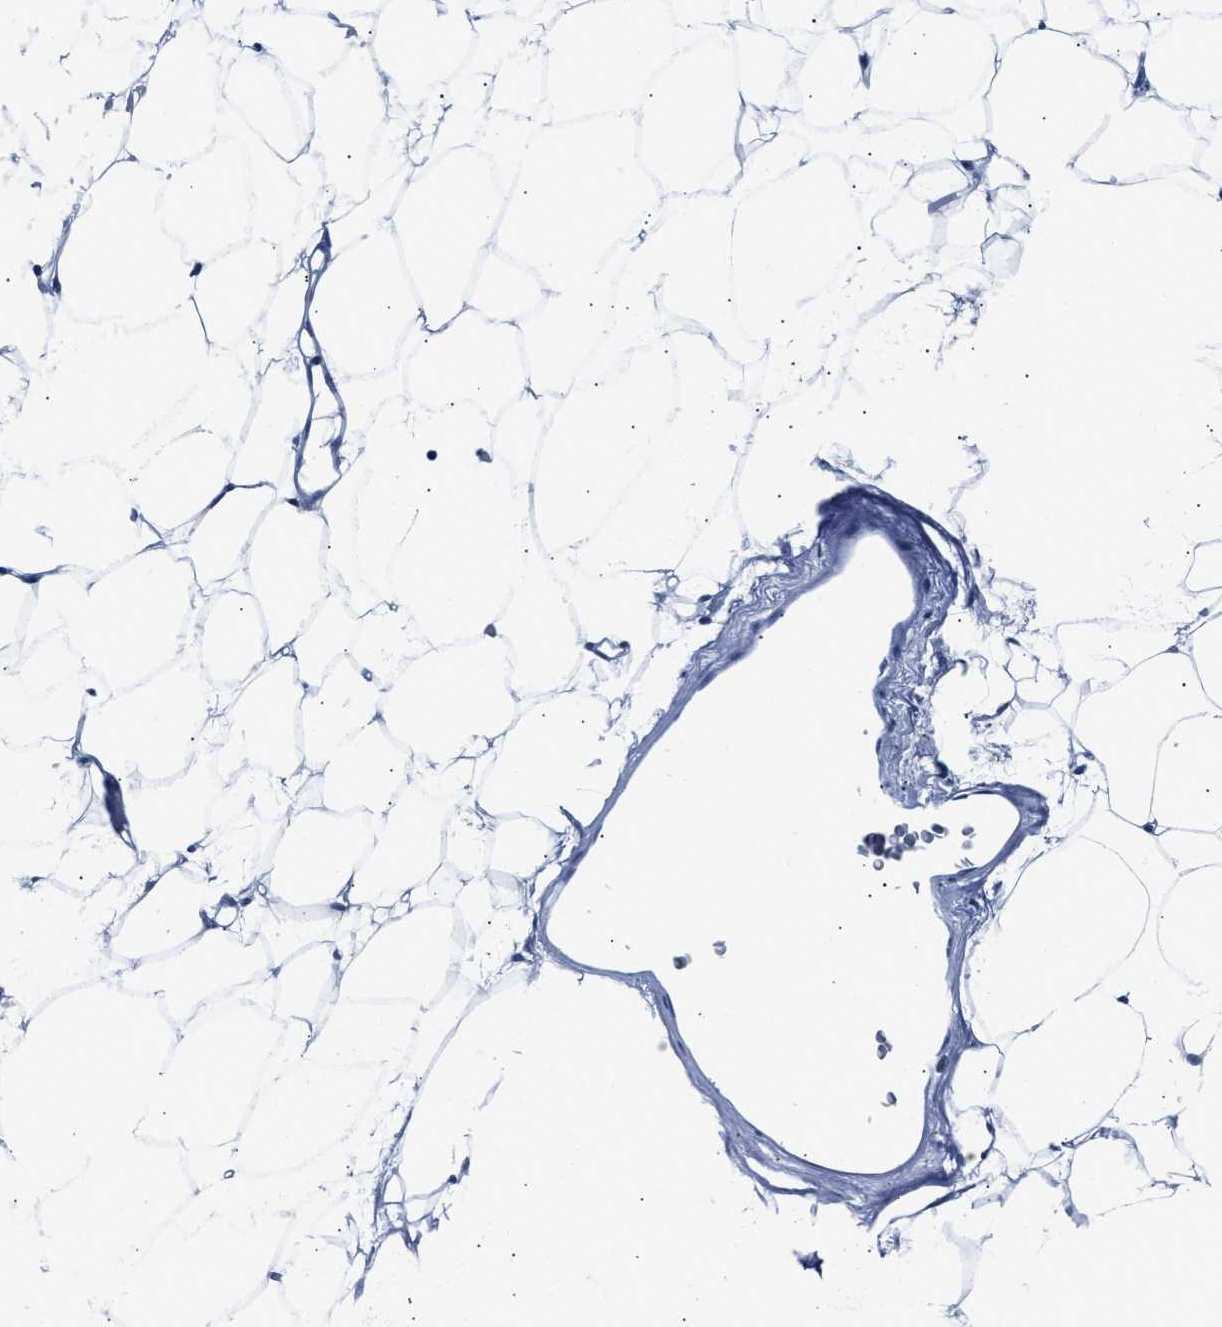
{"staining": {"intensity": "negative", "quantity": "none", "location": "none"}, "tissue": "adipose tissue", "cell_type": "Adipocytes", "image_type": "normal", "snomed": [{"axis": "morphology", "description": "Normal tissue, NOS"}, {"axis": "topography", "description": "Breast"}, {"axis": "topography", "description": "Soft tissue"}], "caption": "The micrograph demonstrates no significant positivity in adipocytes of adipose tissue.", "gene": "AMACR", "patient": {"sex": "female", "age": 75}}